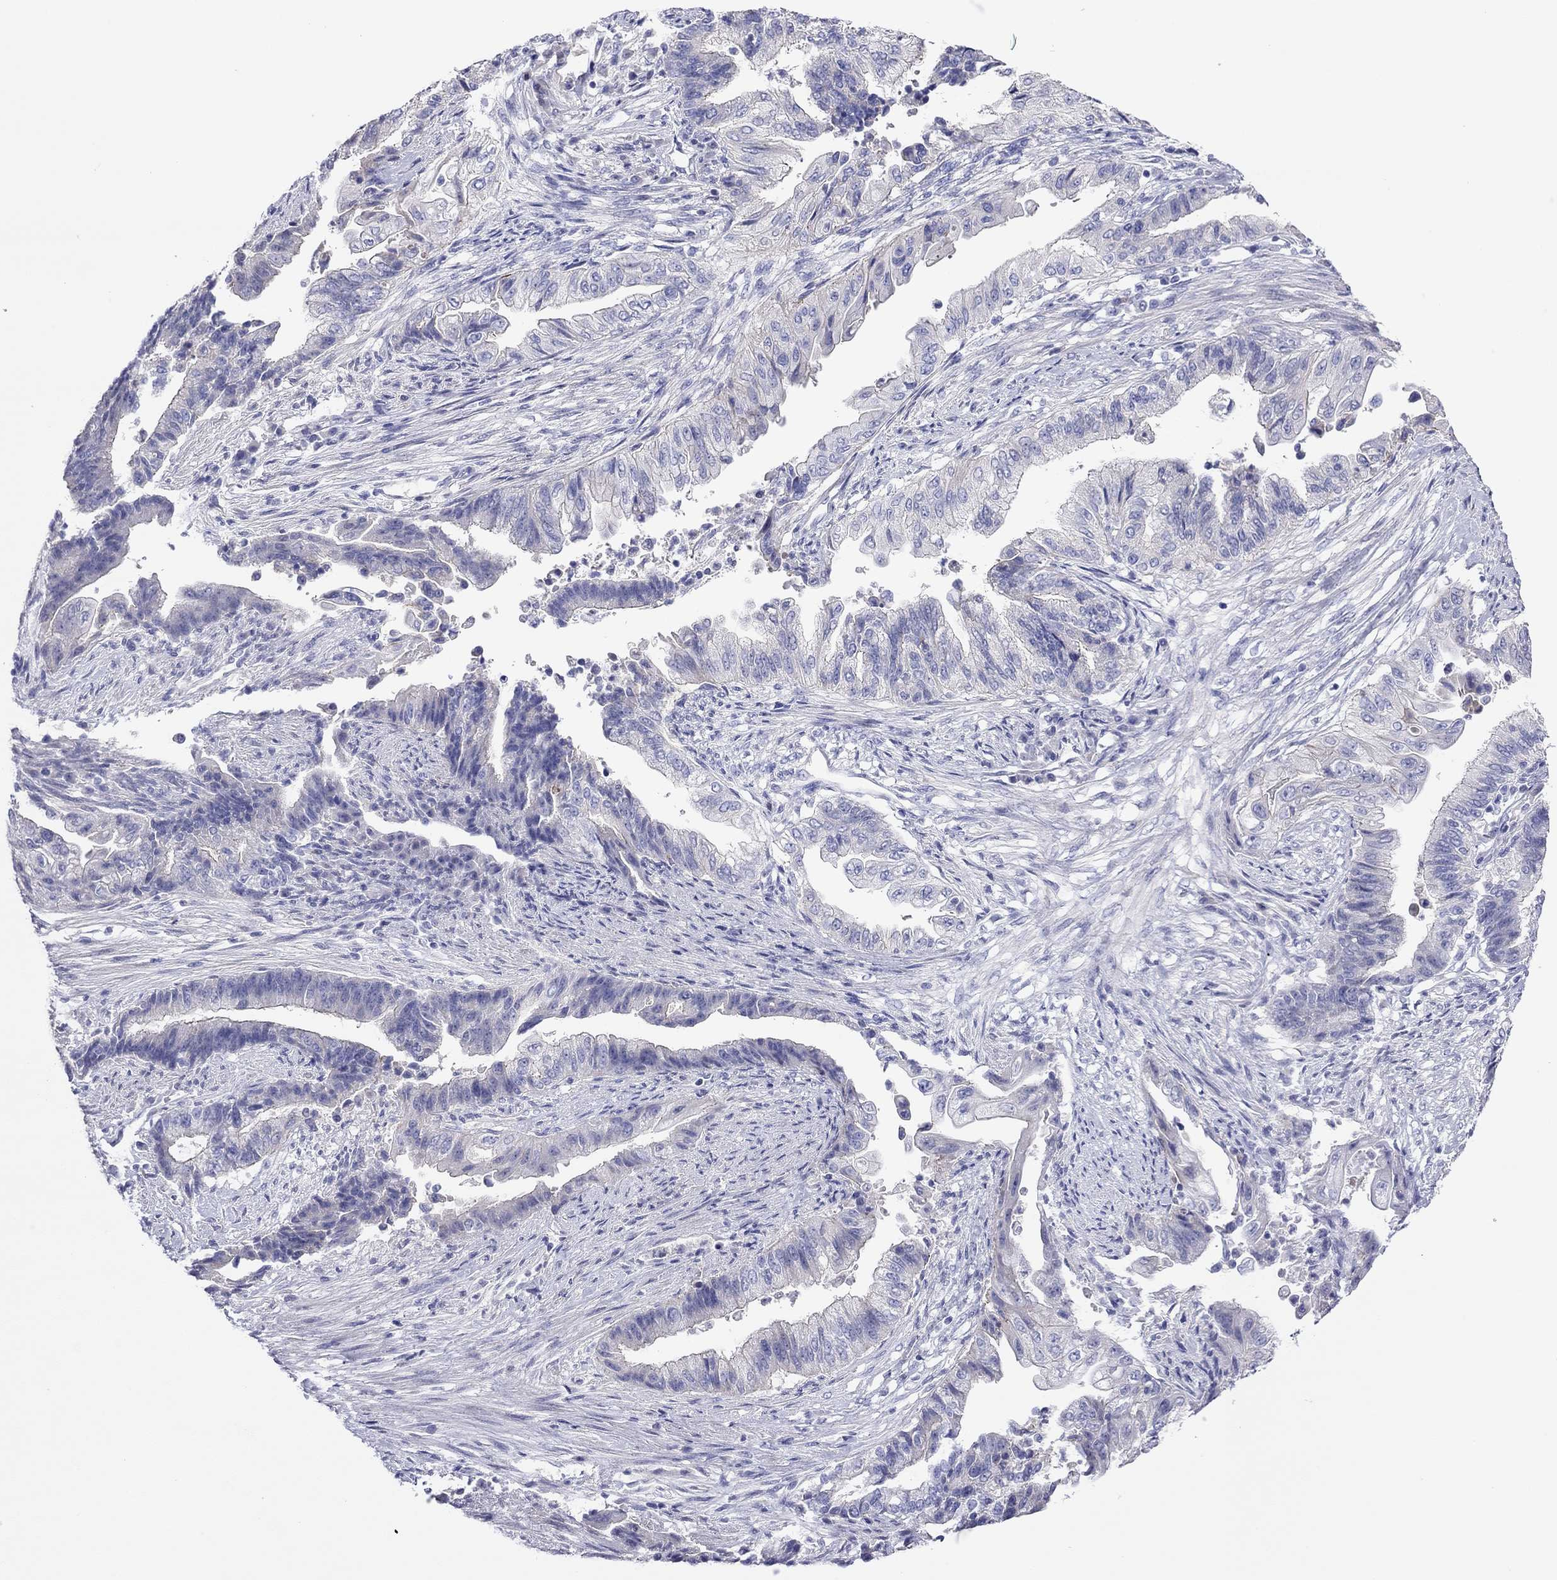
{"staining": {"intensity": "negative", "quantity": "none", "location": "none"}, "tissue": "endometrial cancer", "cell_type": "Tumor cells", "image_type": "cancer", "snomed": [{"axis": "morphology", "description": "Adenocarcinoma, NOS"}, {"axis": "topography", "description": "Uterus"}, {"axis": "topography", "description": "Endometrium"}], "caption": "Immunohistochemical staining of endometrial cancer reveals no significant positivity in tumor cells.", "gene": "MGAT4C", "patient": {"sex": "female", "age": 54}}